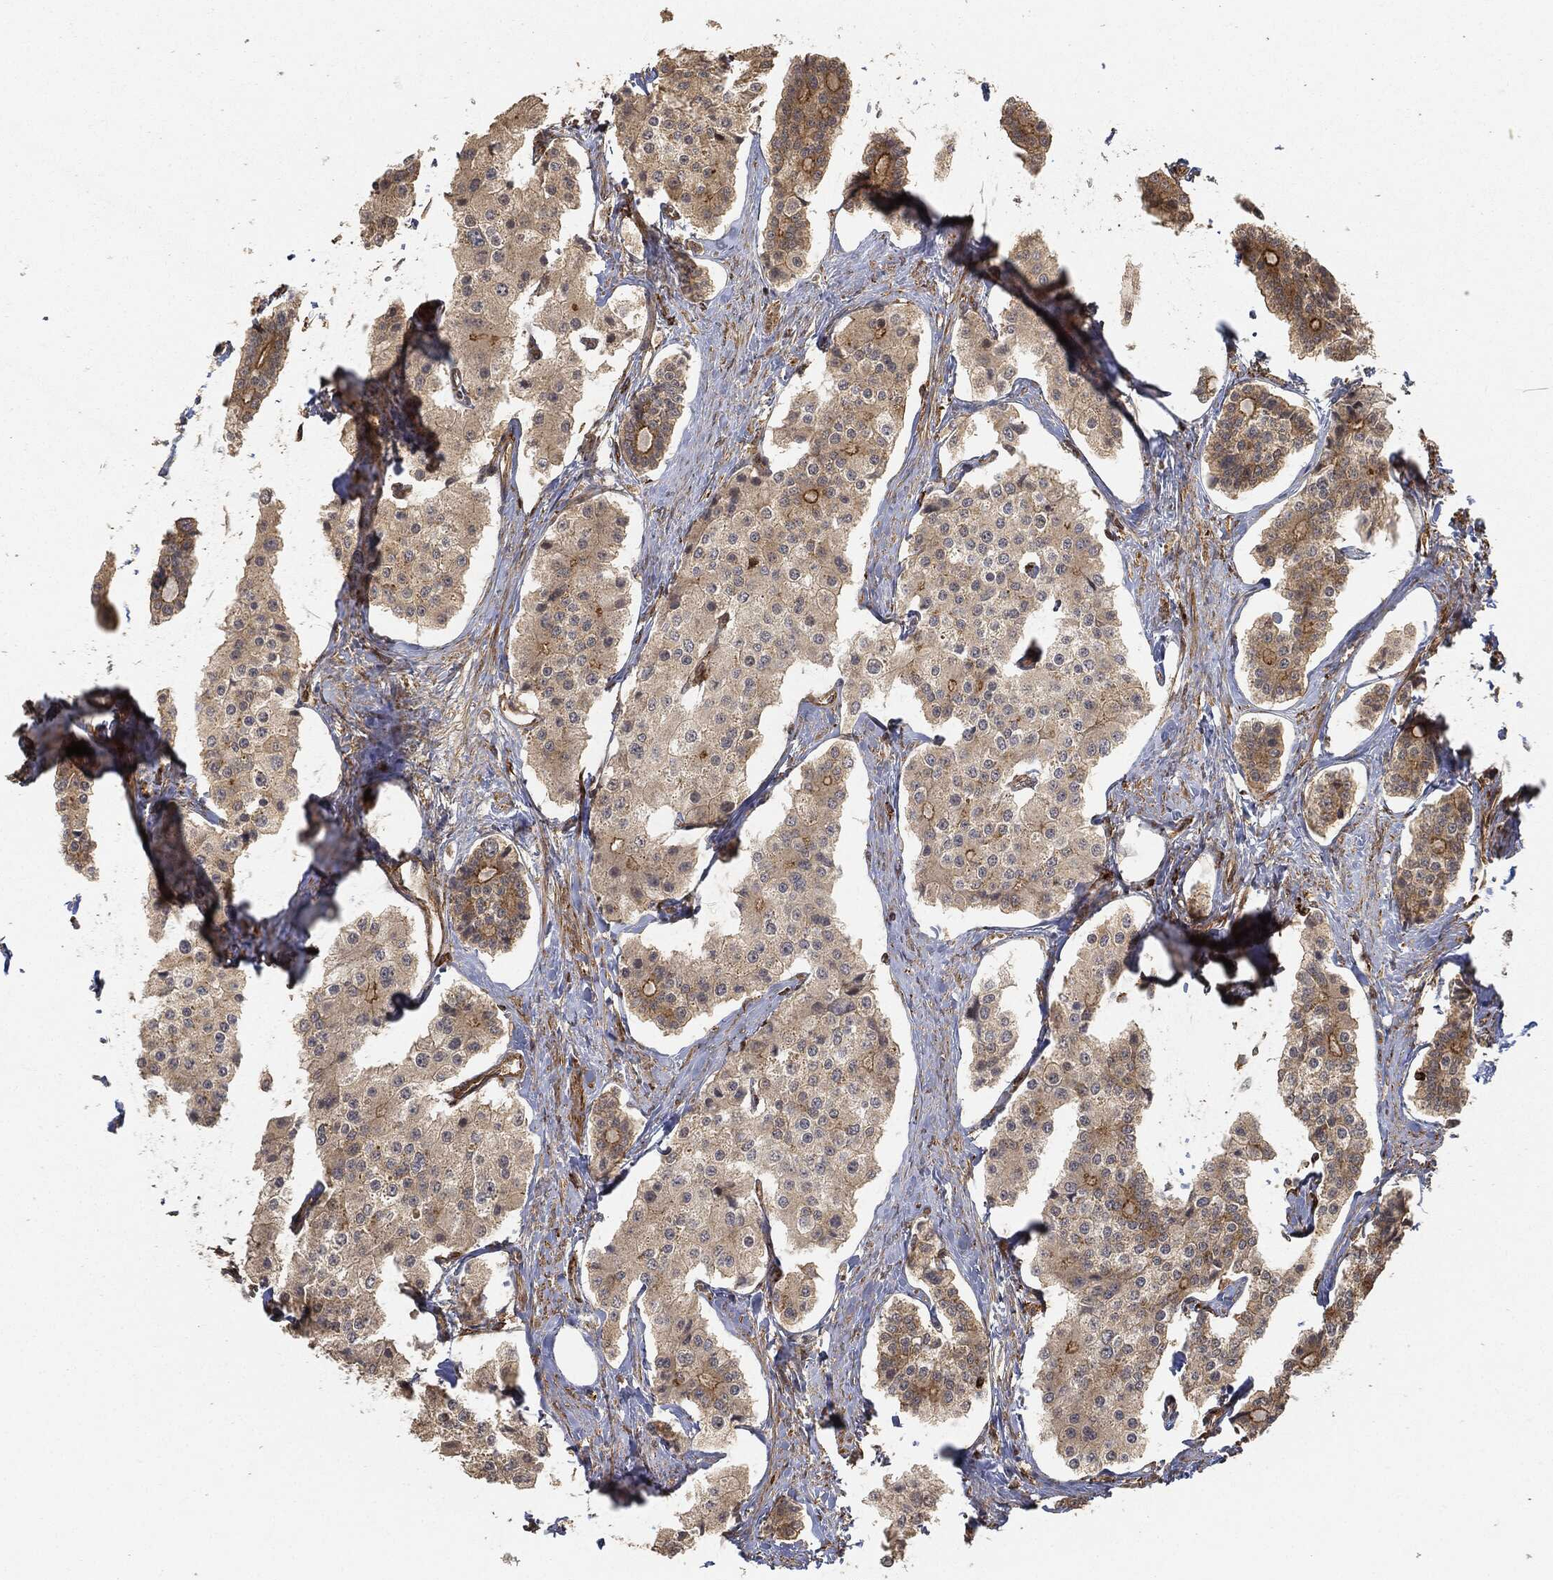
{"staining": {"intensity": "moderate", "quantity": "<25%", "location": "cytoplasmic/membranous"}, "tissue": "carcinoid", "cell_type": "Tumor cells", "image_type": "cancer", "snomed": [{"axis": "morphology", "description": "Carcinoid, malignant, NOS"}, {"axis": "topography", "description": "Small intestine"}], "caption": "Protein staining of carcinoid (malignant) tissue displays moderate cytoplasmic/membranous positivity in approximately <25% of tumor cells.", "gene": "TPT1", "patient": {"sex": "female", "age": 65}}